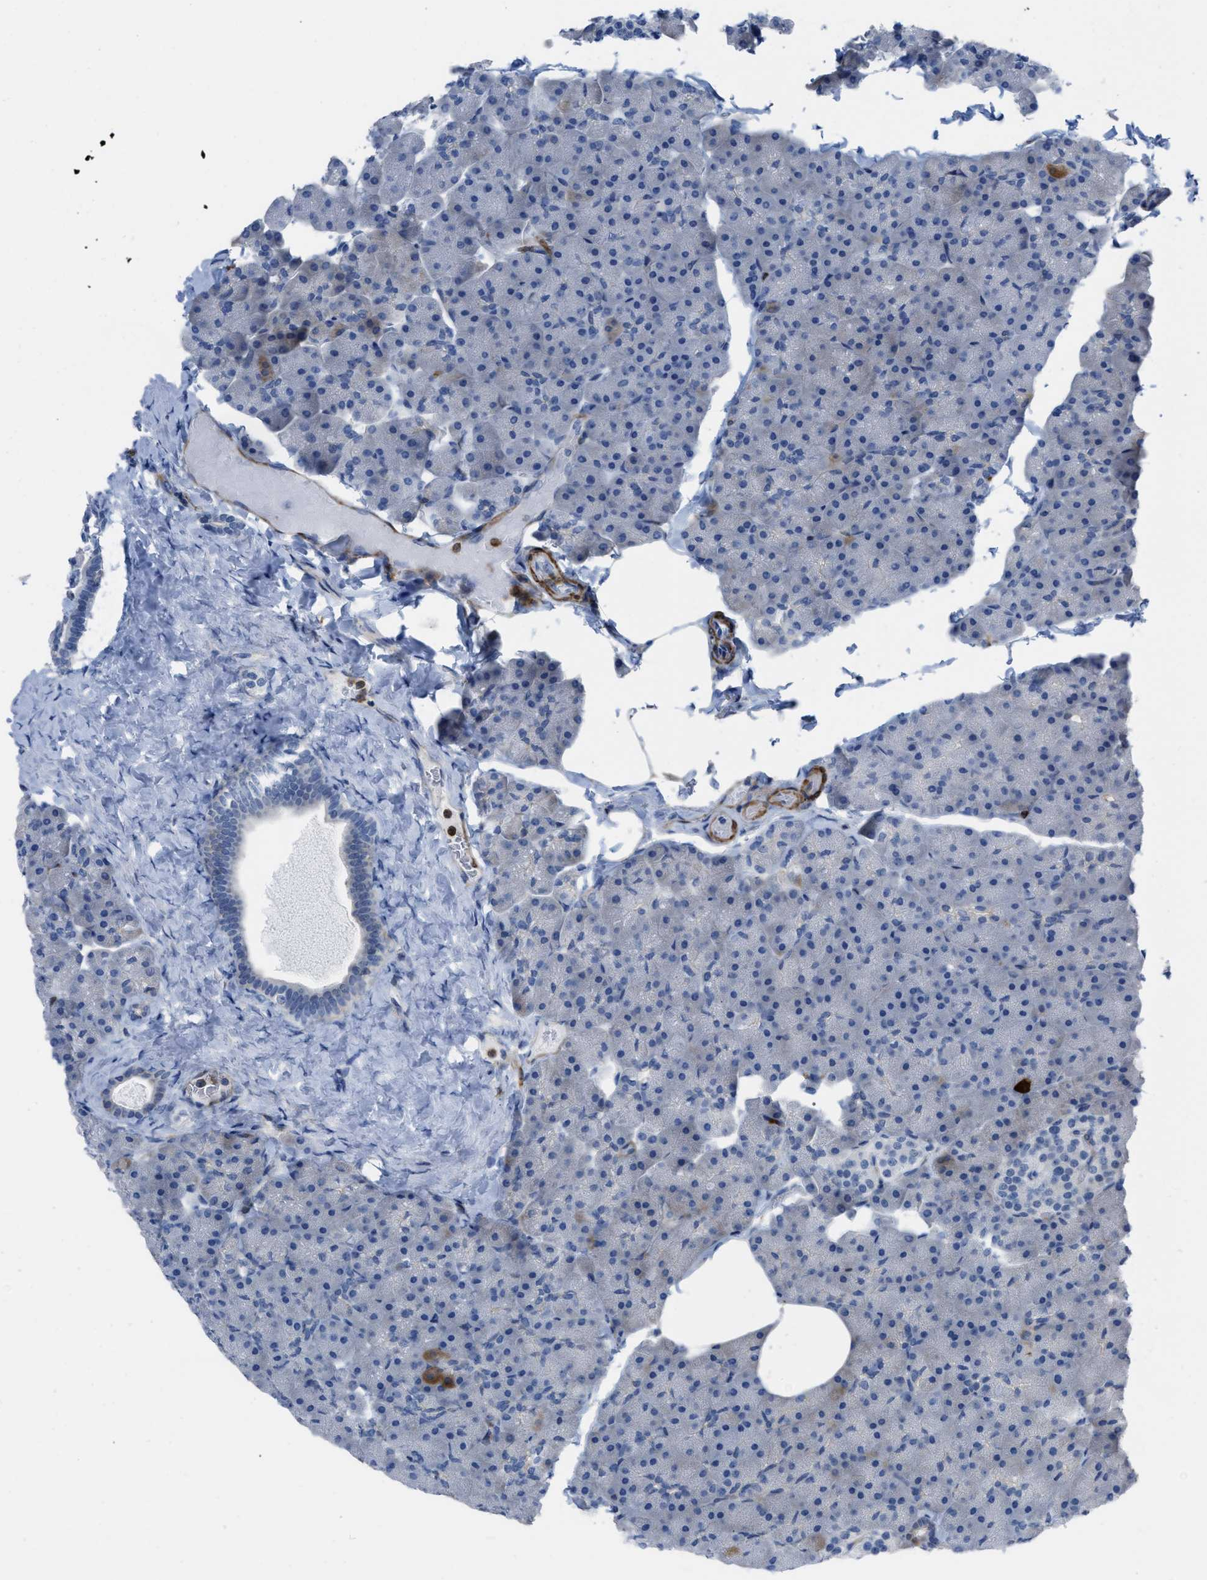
{"staining": {"intensity": "strong", "quantity": "<25%", "location": "cytoplasmic/membranous"}, "tissue": "pancreas", "cell_type": "Exocrine glandular cells", "image_type": "normal", "snomed": [{"axis": "morphology", "description": "Normal tissue, NOS"}, {"axis": "topography", "description": "Pancreas"}], "caption": "Protein analysis of unremarkable pancreas demonstrates strong cytoplasmic/membranous positivity in about <25% of exocrine glandular cells. The staining is performed using DAB (3,3'-diaminobenzidine) brown chromogen to label protein expression. The nuclei are counter-stained blue using hematoxylin.", "gene": "PRMT2", "patient": {"sex": "male", "age": 35}}